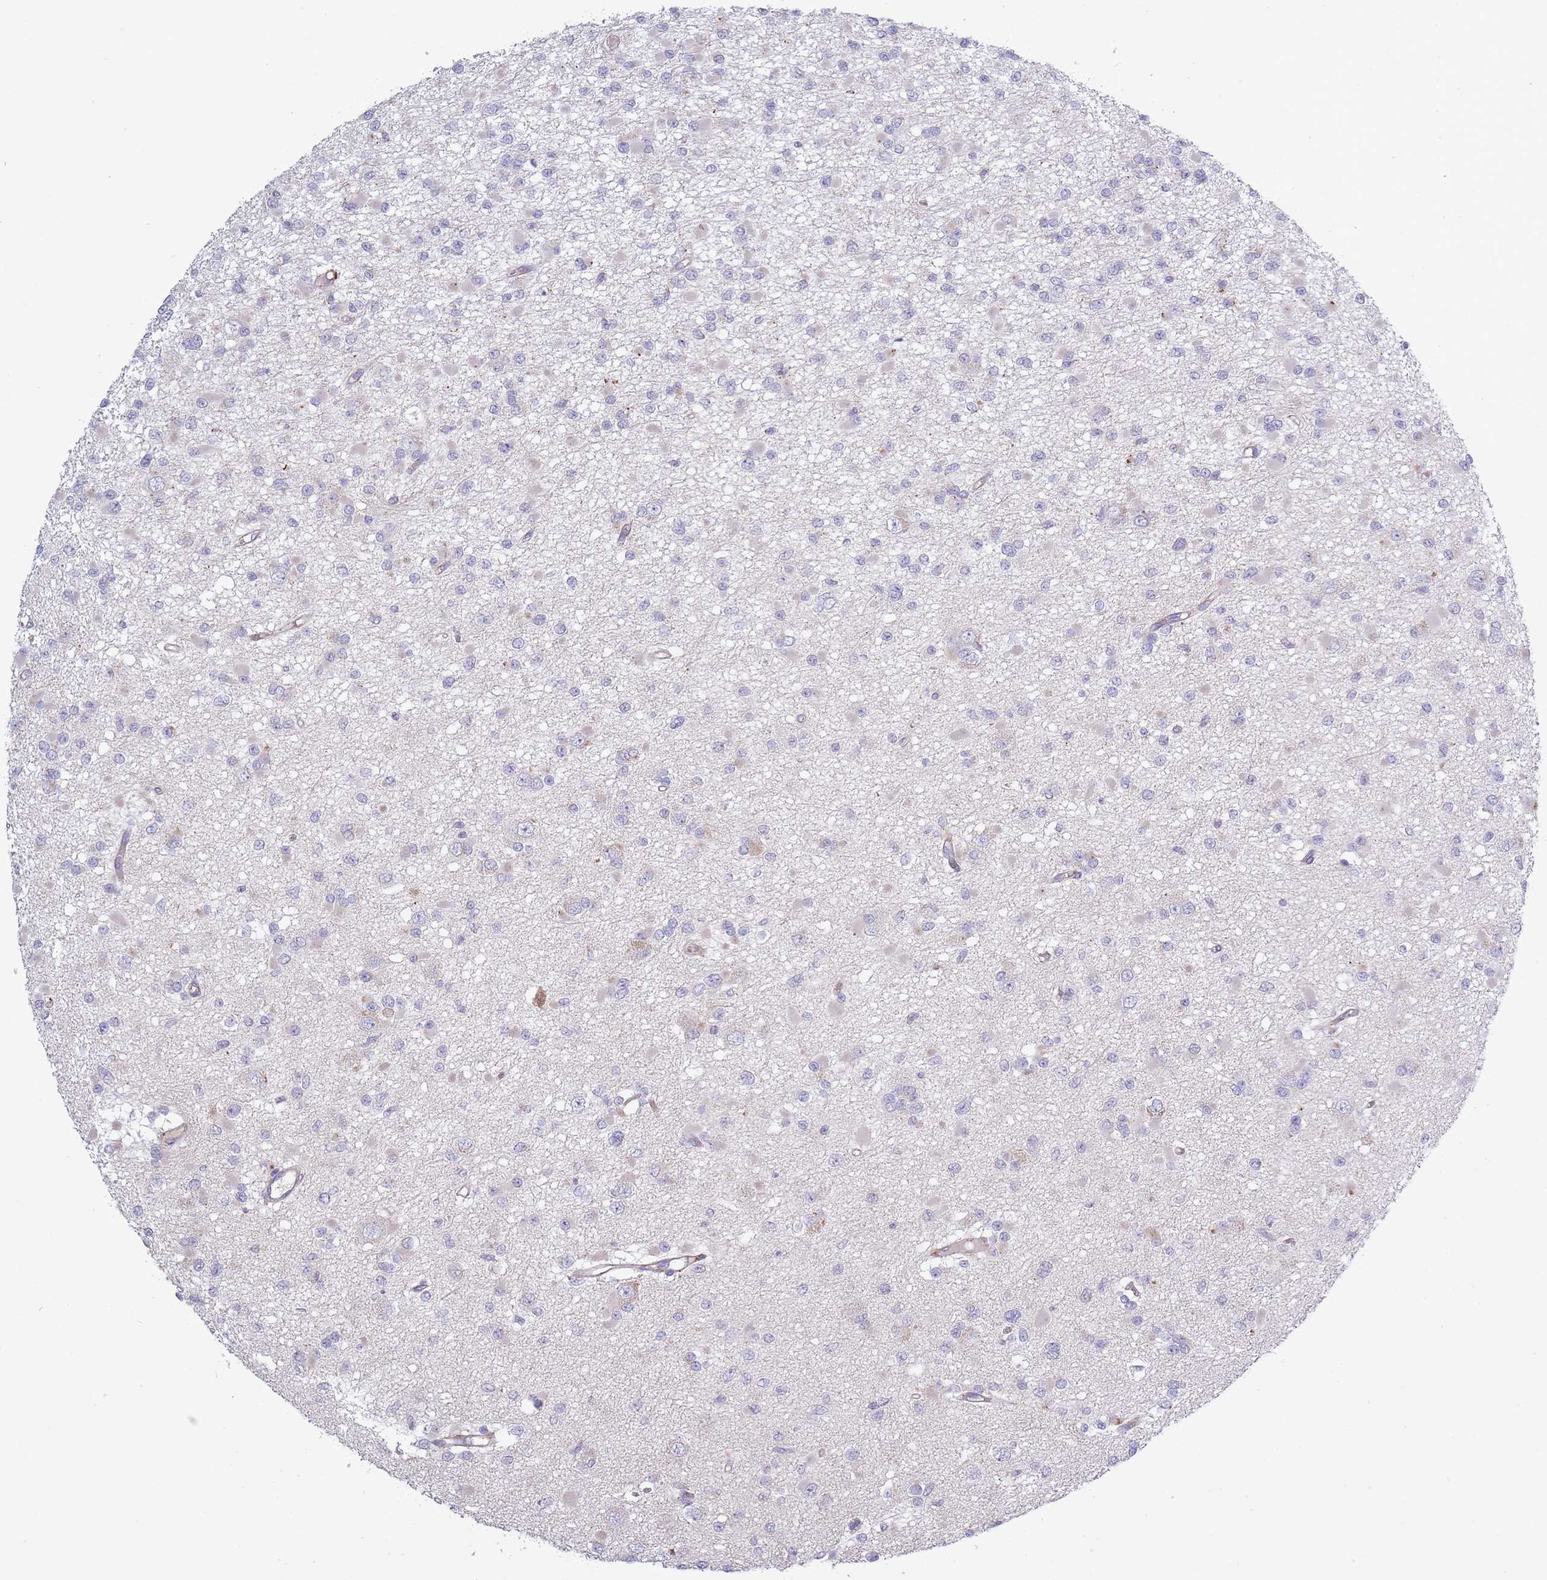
{"staining": {"intensity": "negative", "quantity": "none", "location": "none"}, "tissue": "glioma", "cell_type": "Tumor cells", "image_type": "cancer", "snomed": [{"axis": "morphology", "description": "Glioma, malignant, Low grade"}, {"axis": "topography", "description": "Brain"}], "caption": "Histopathology image shows no protein staining in tumor cells of glioma tissue.", "gene": "TRIM61", "patient": {"sex": "female", "age": 22}}